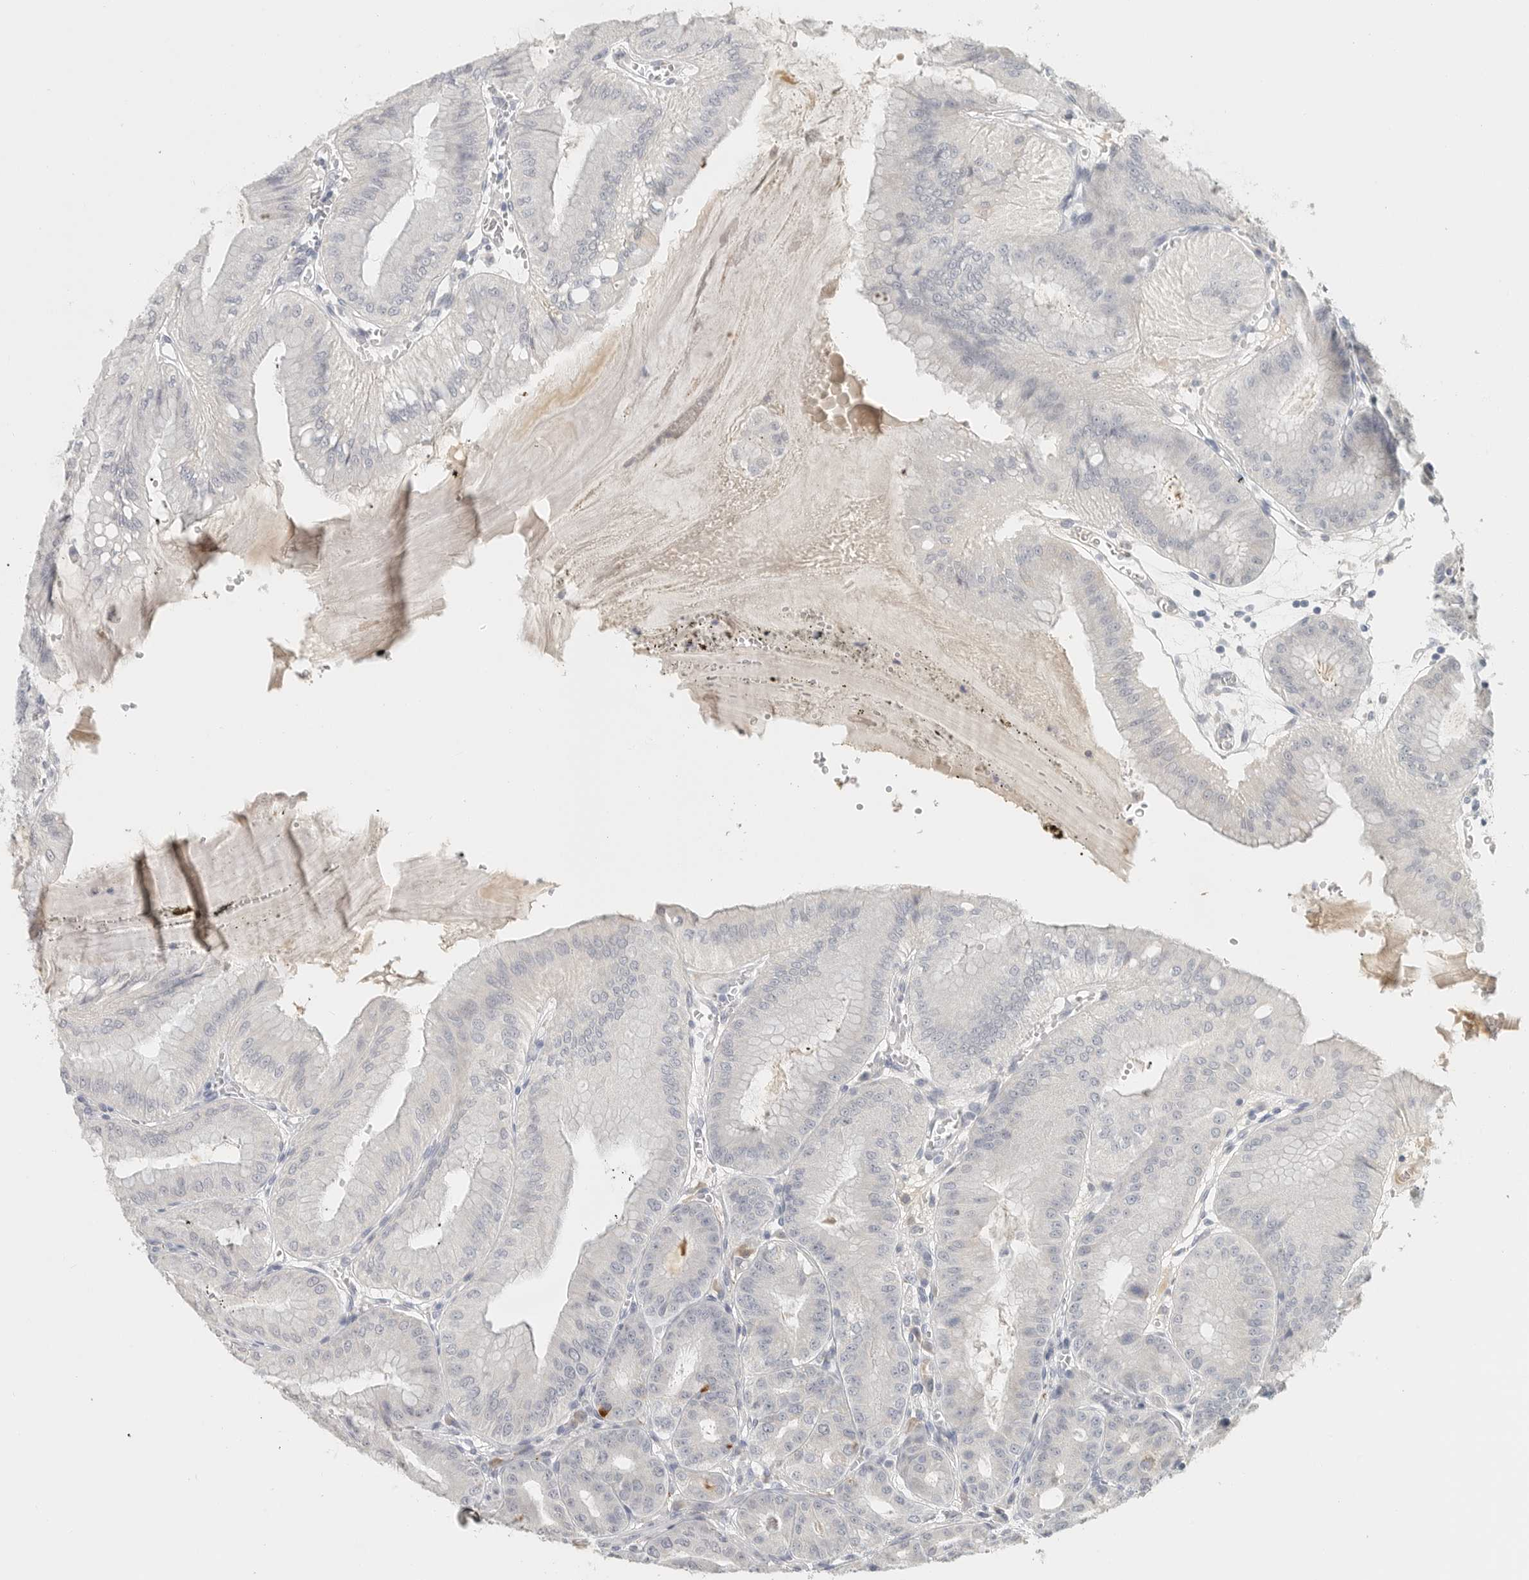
{"staining": {"intensity": "weak", "quantity": "<25%", "location": "cytoplasmic/membranous"}, "tissue": "stomach", "cell_type": "Glandular cells", "image_type": "normal", "snomed": [{"axis": "morphology", "description": "Normal tissue, NOS"}, {"axis": "topography", "description": "Stomach, lower"}], "caption": "Immunohistochemistry (IHC) micrograph of unremarkable stomach: human stomach stained with DAB (3,3'-diaminobenzidine) displays no significant protein expression in glandular cells.", "gene": "PAM", "patient": {"sex": "male", "age": 71}}